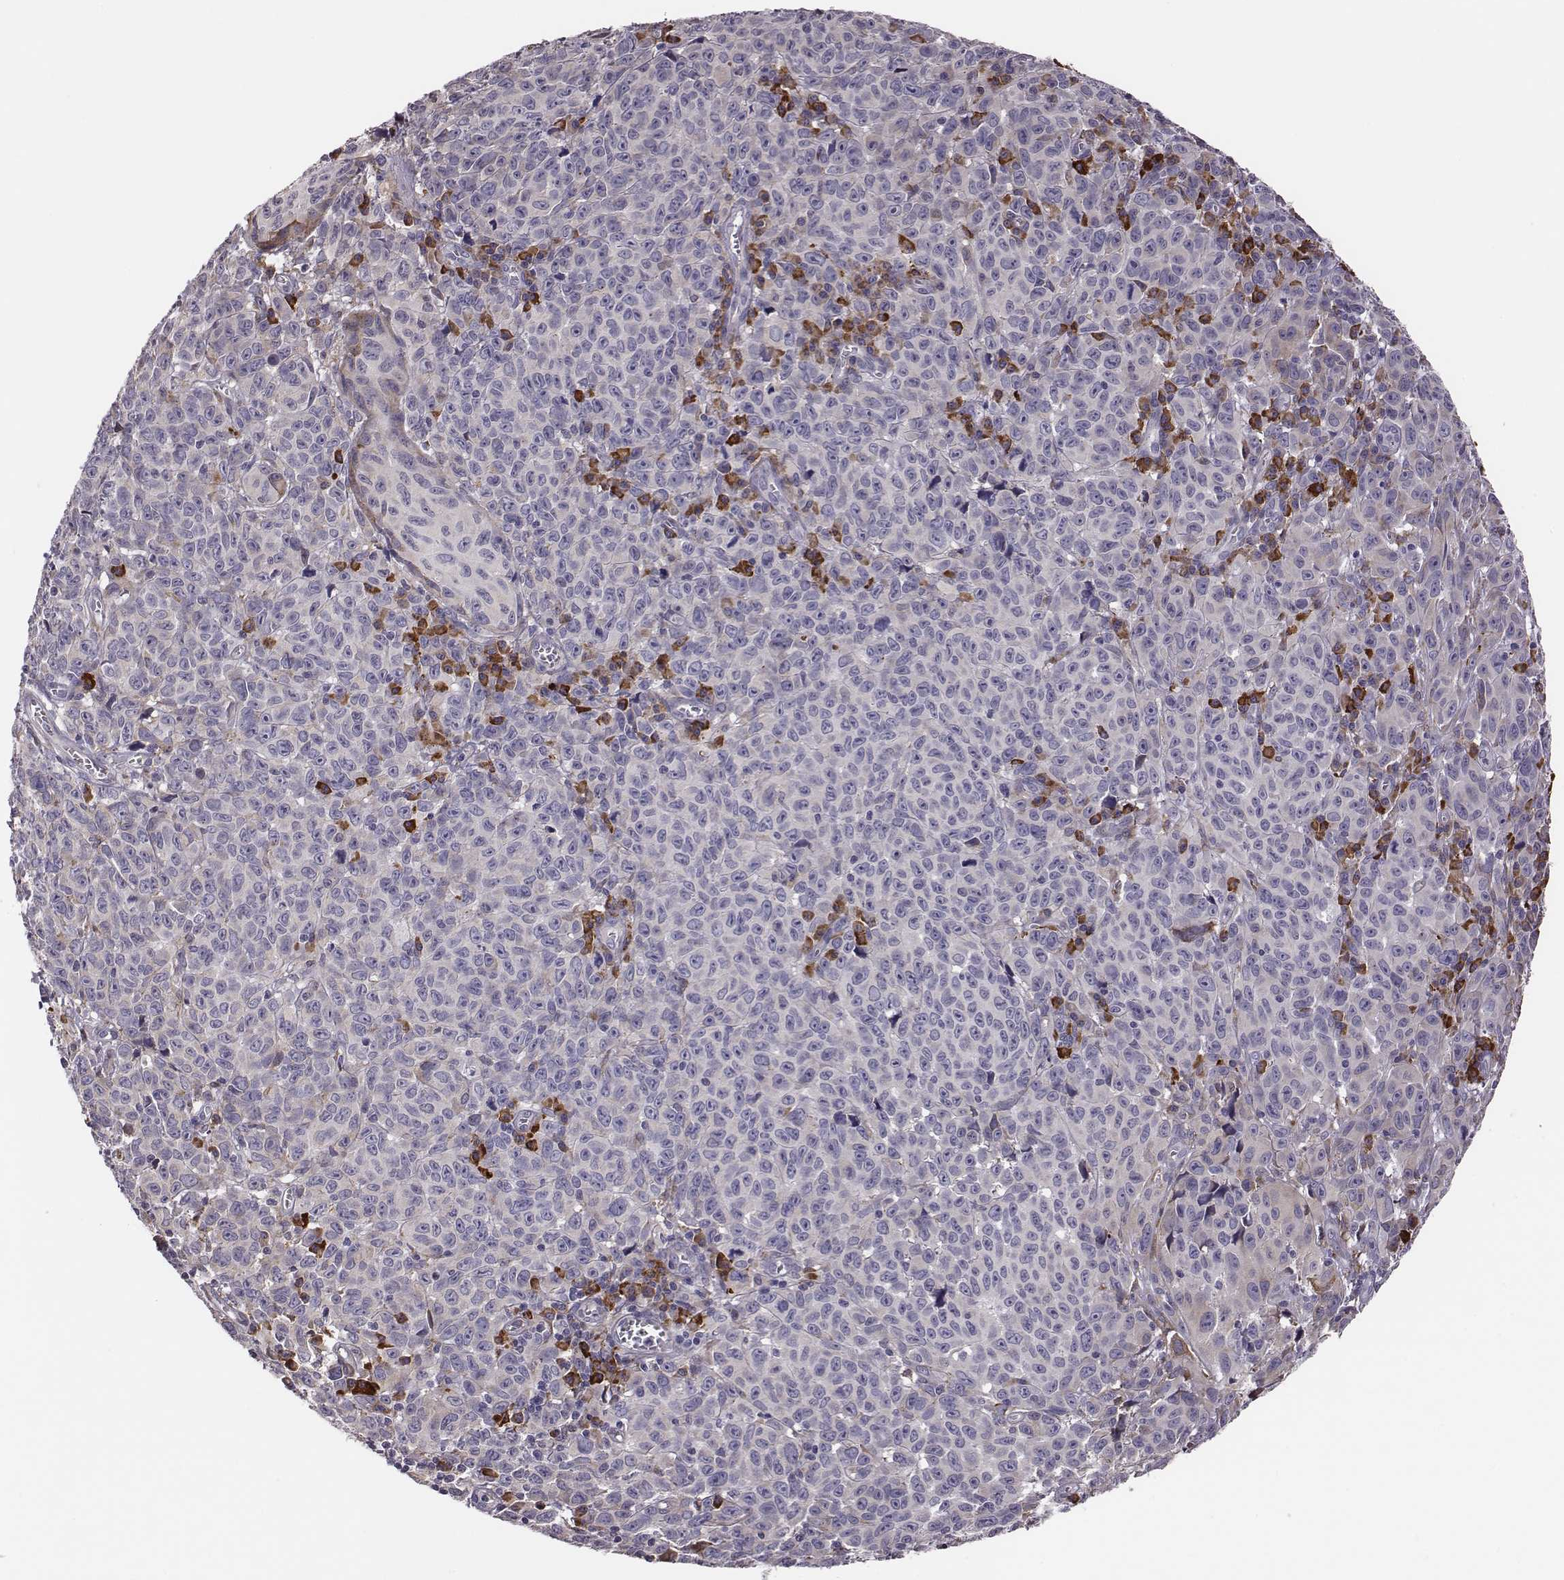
{"staining": {"intensity": "negative", "quantity": "none", "location": "none"}, "tissue": "melanoma", "cell_type": "Tumor cells", "image_type": "cancer", "snomed": [{"axis": "morphology", "description": "Malignant melanoma, NOS"}, {"axis": "topography", "description": "Vulva, labia, clitoris and Bartholin´s gland, NO"}], "caption": "This is an immunohistochemistry (IHC) photomicrograph of malignant melanoma. There is no staining in tumor cells.", "gene": "SELENOI", "patient": {"sex": "female", "age": 75}}